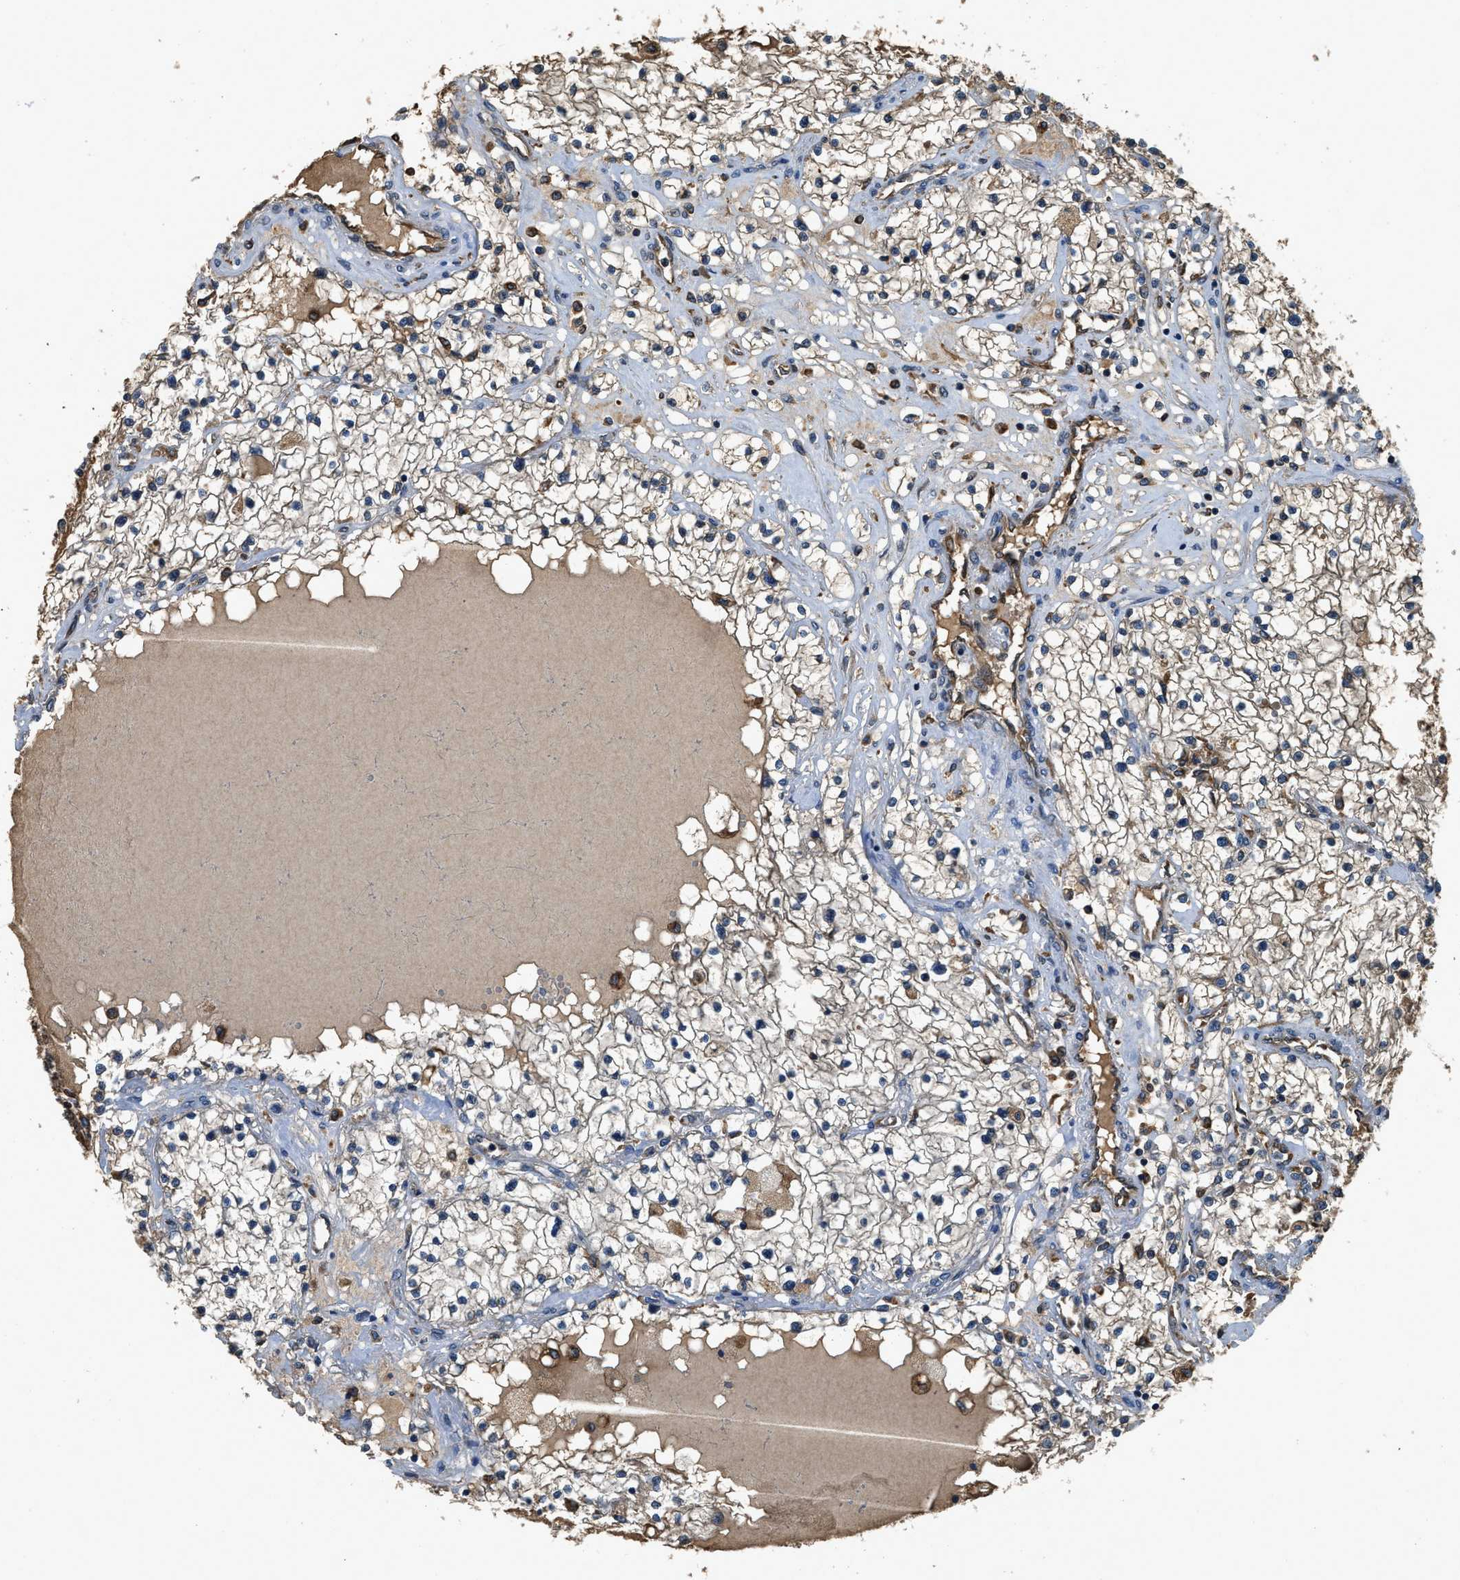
{"staining": {"intensity": "moderate", "quantity": ">75%", "location": "cytoplasmic/membranous"}, "tissue": "renal cancer", "cell_type": "Tumor cells", "image_type": "cancer", "snomed": [{"axis": "morphology", "description": "Adenocarcinoma, NOS"}, {"axis": "topography", "description": "Kidney"}], "caption": "Renal adenocarcinoma stained with a brown dye shows moderate cytoplasmic/membranous positive staining in approximately >75% of tumor cells.", "gene": "BCAP31", "patient": {"sex": "male", "age": 68}}